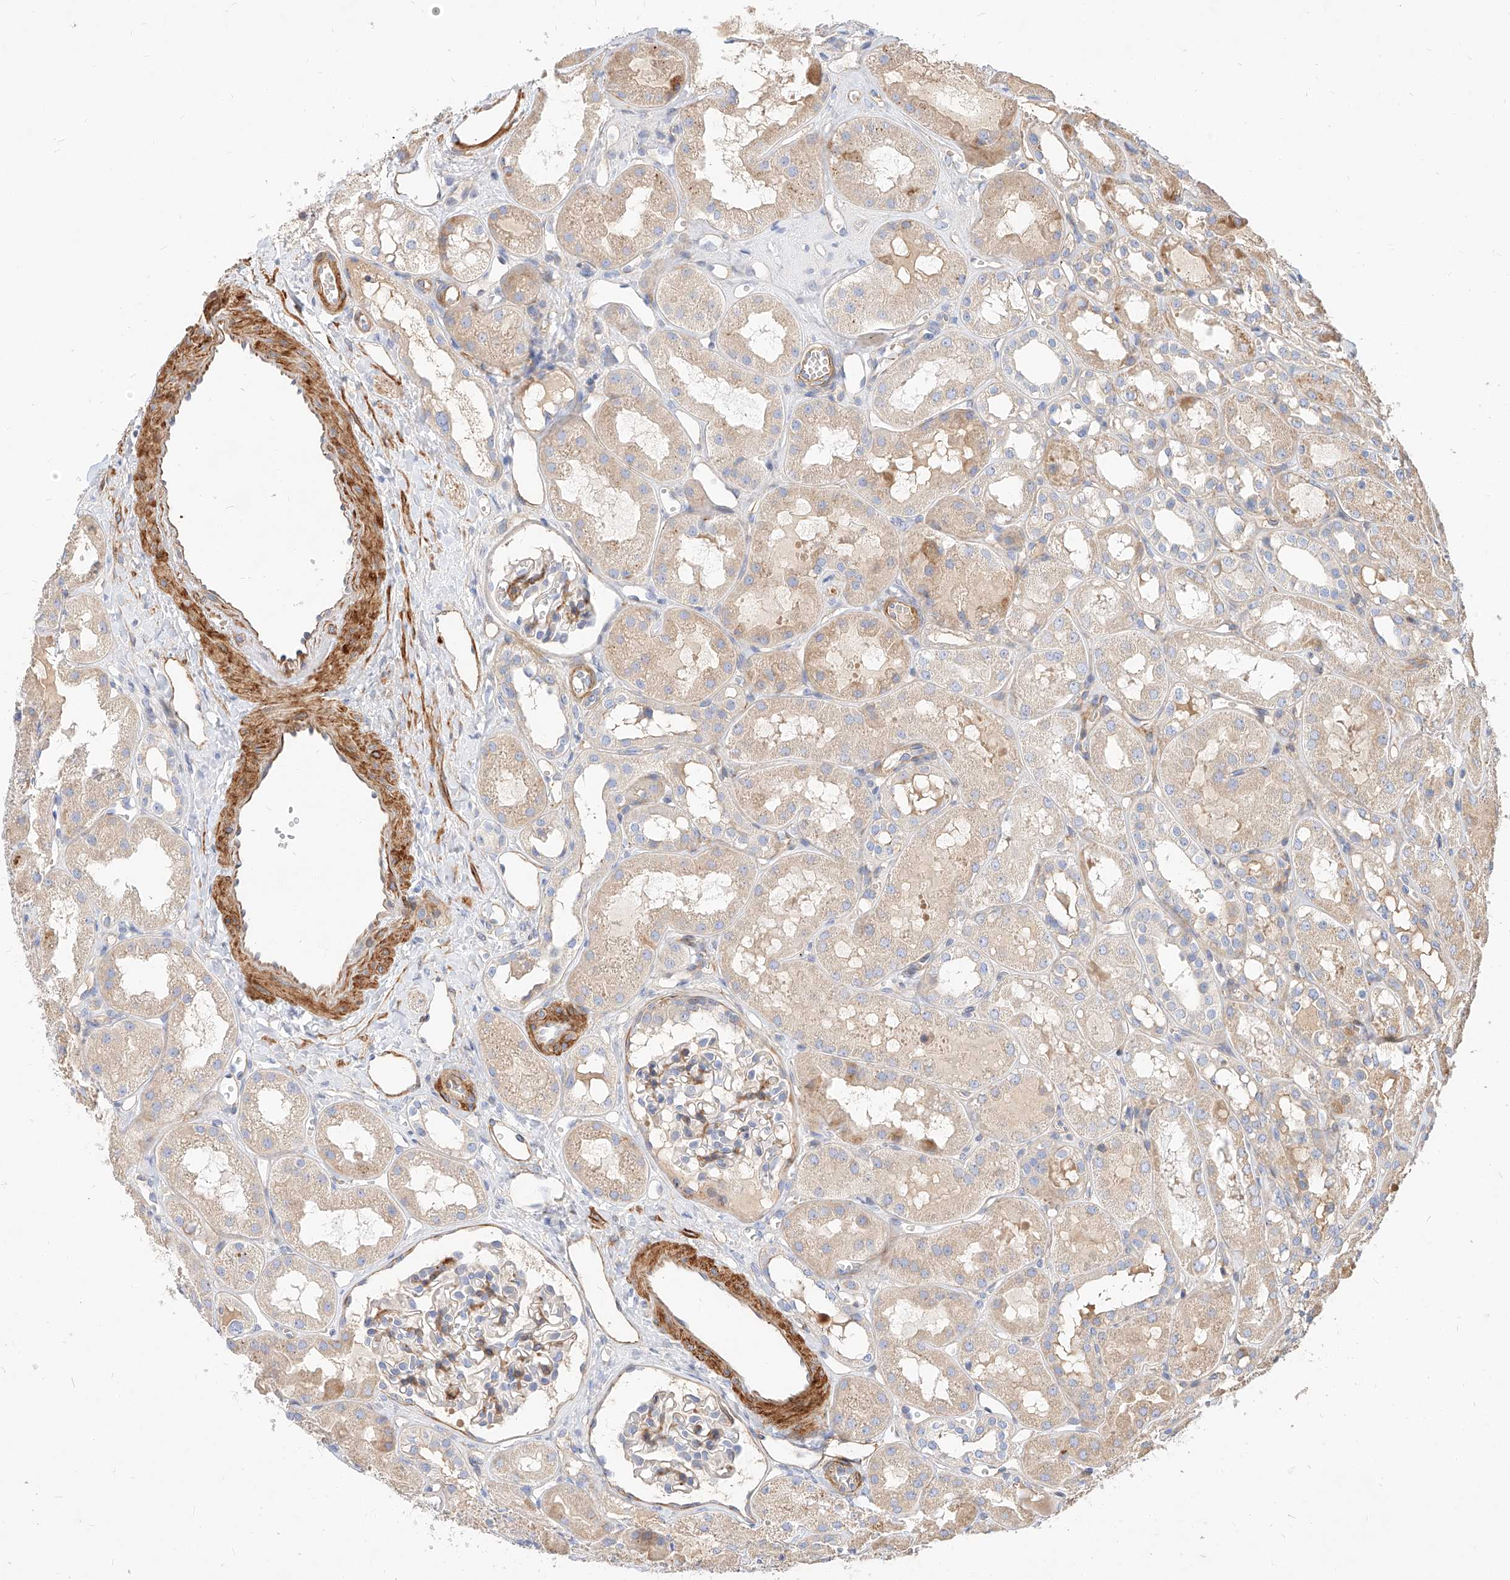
{"staining": {"intensity": "weak", "quantity": "<25%", "location": "cytoplasmic/membranous"}, "tissue": "kidney", "cell_type": "Cells in glomeruli", "image_type": "normal", "snomed": [{"axis": "morphology", "description": "Normal tissue, NOS"}, {"axis": "topography", "description": "Kidney"}], "caption": "Benign kidney was stained to show a protein in brown. There is no significant positivity in cells in glomeruli. (DAB immunohistochemistry (IHC) with hematoxylin counter stain).", "gene": "KCNH5", "patient": {"sex": "male", "age": 16}}